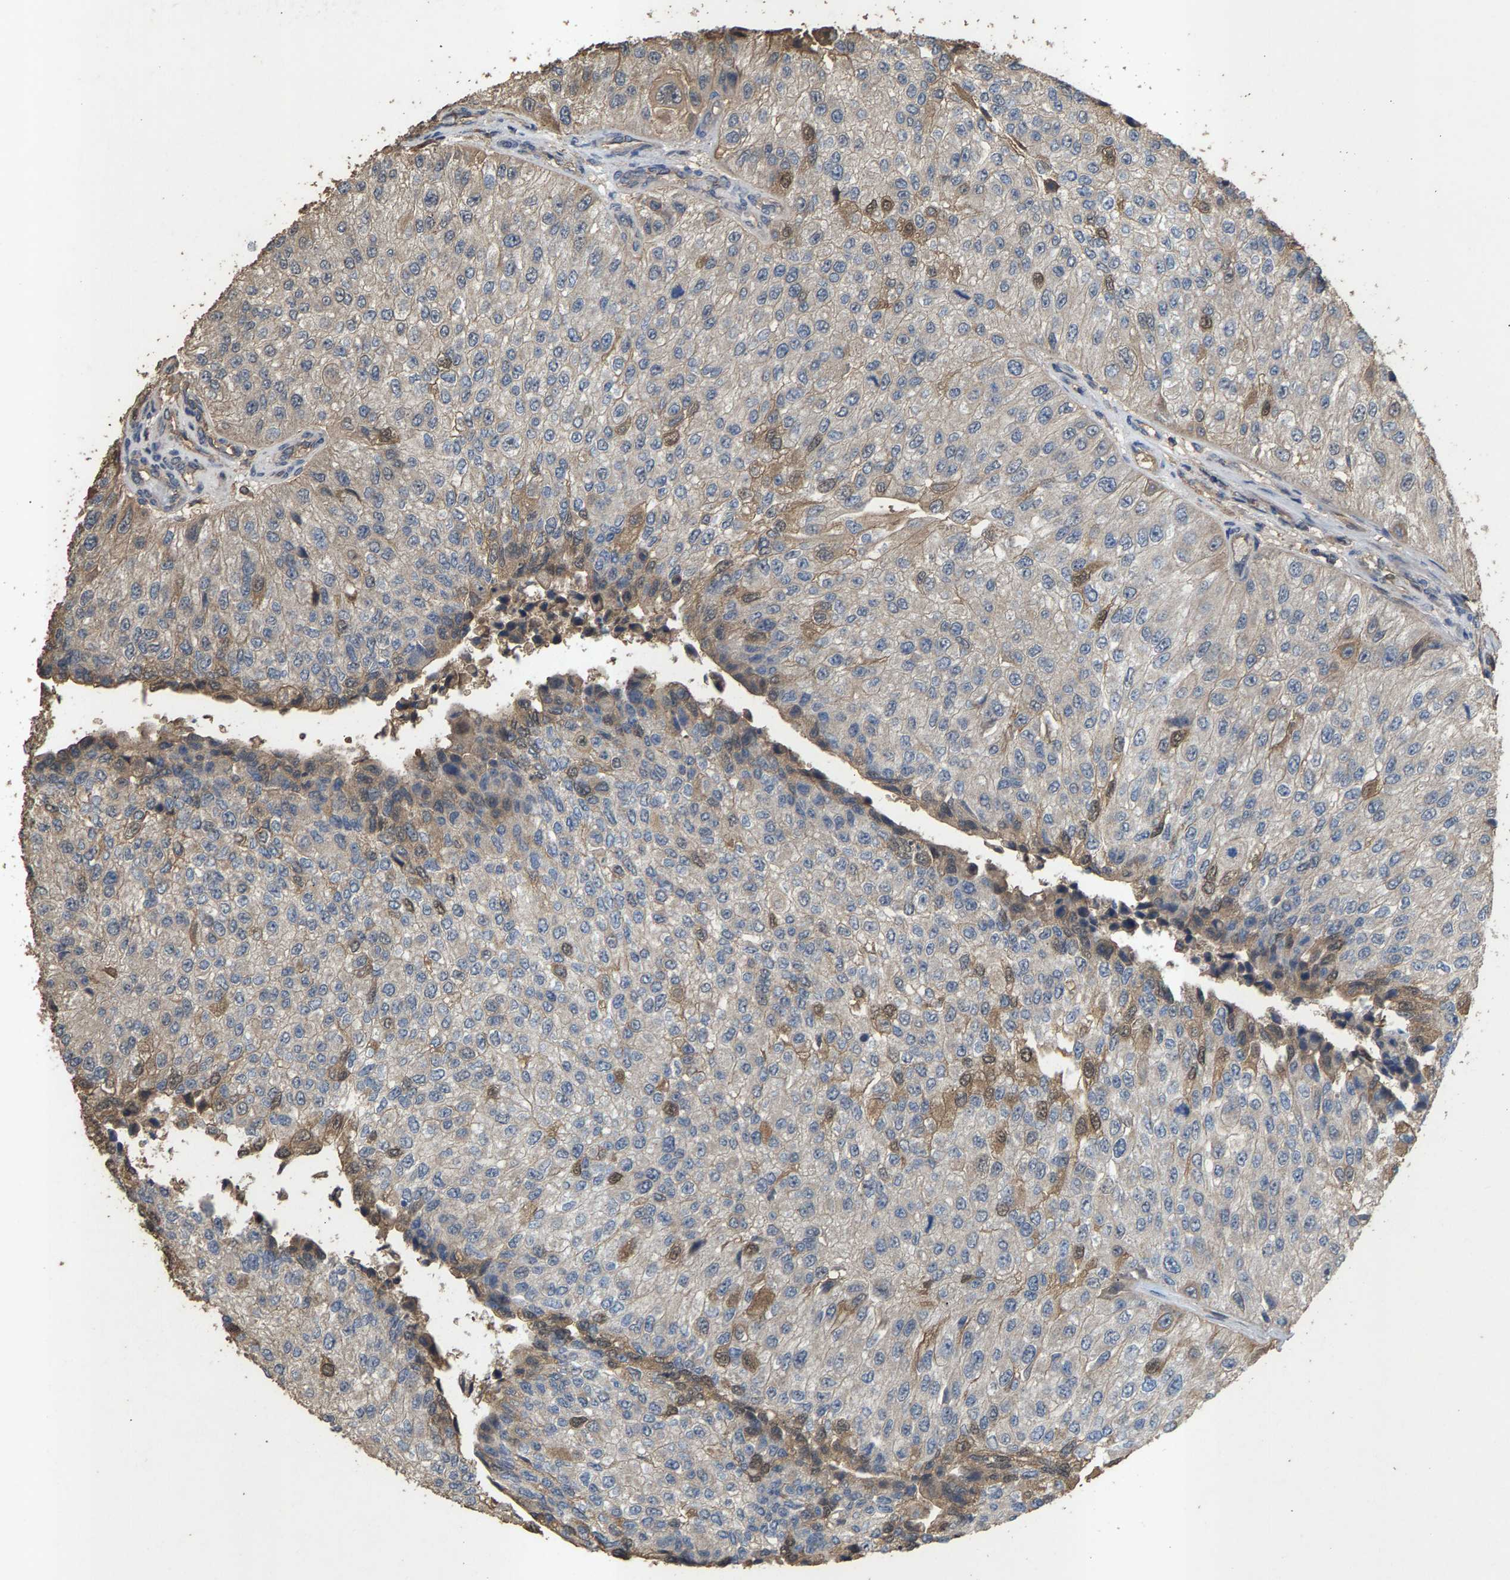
{"staining": {"intensity": "weak", "quantity": "<25%", "location": "cytoplasmic/membranous"}, "tissue": "urothelial cancer", "cell_type": "Tumor cells", "image_type": "cancer", "snomed": [{"axis": "morphology", "description": "Urothelial carcinoma, High grade"}, {"axis": "topography", "description": "Kidney"}, {"axis": "topography", "description": "Urinary bladder"}], "caption": "This image is of urothelial cancer stained with IHC to label a protein in brown with the nuclei are counter-stained blue. There is no expression in tumor cells.", "gene": "HTRA3", "patient": {"sex": "male", "age": 77}}